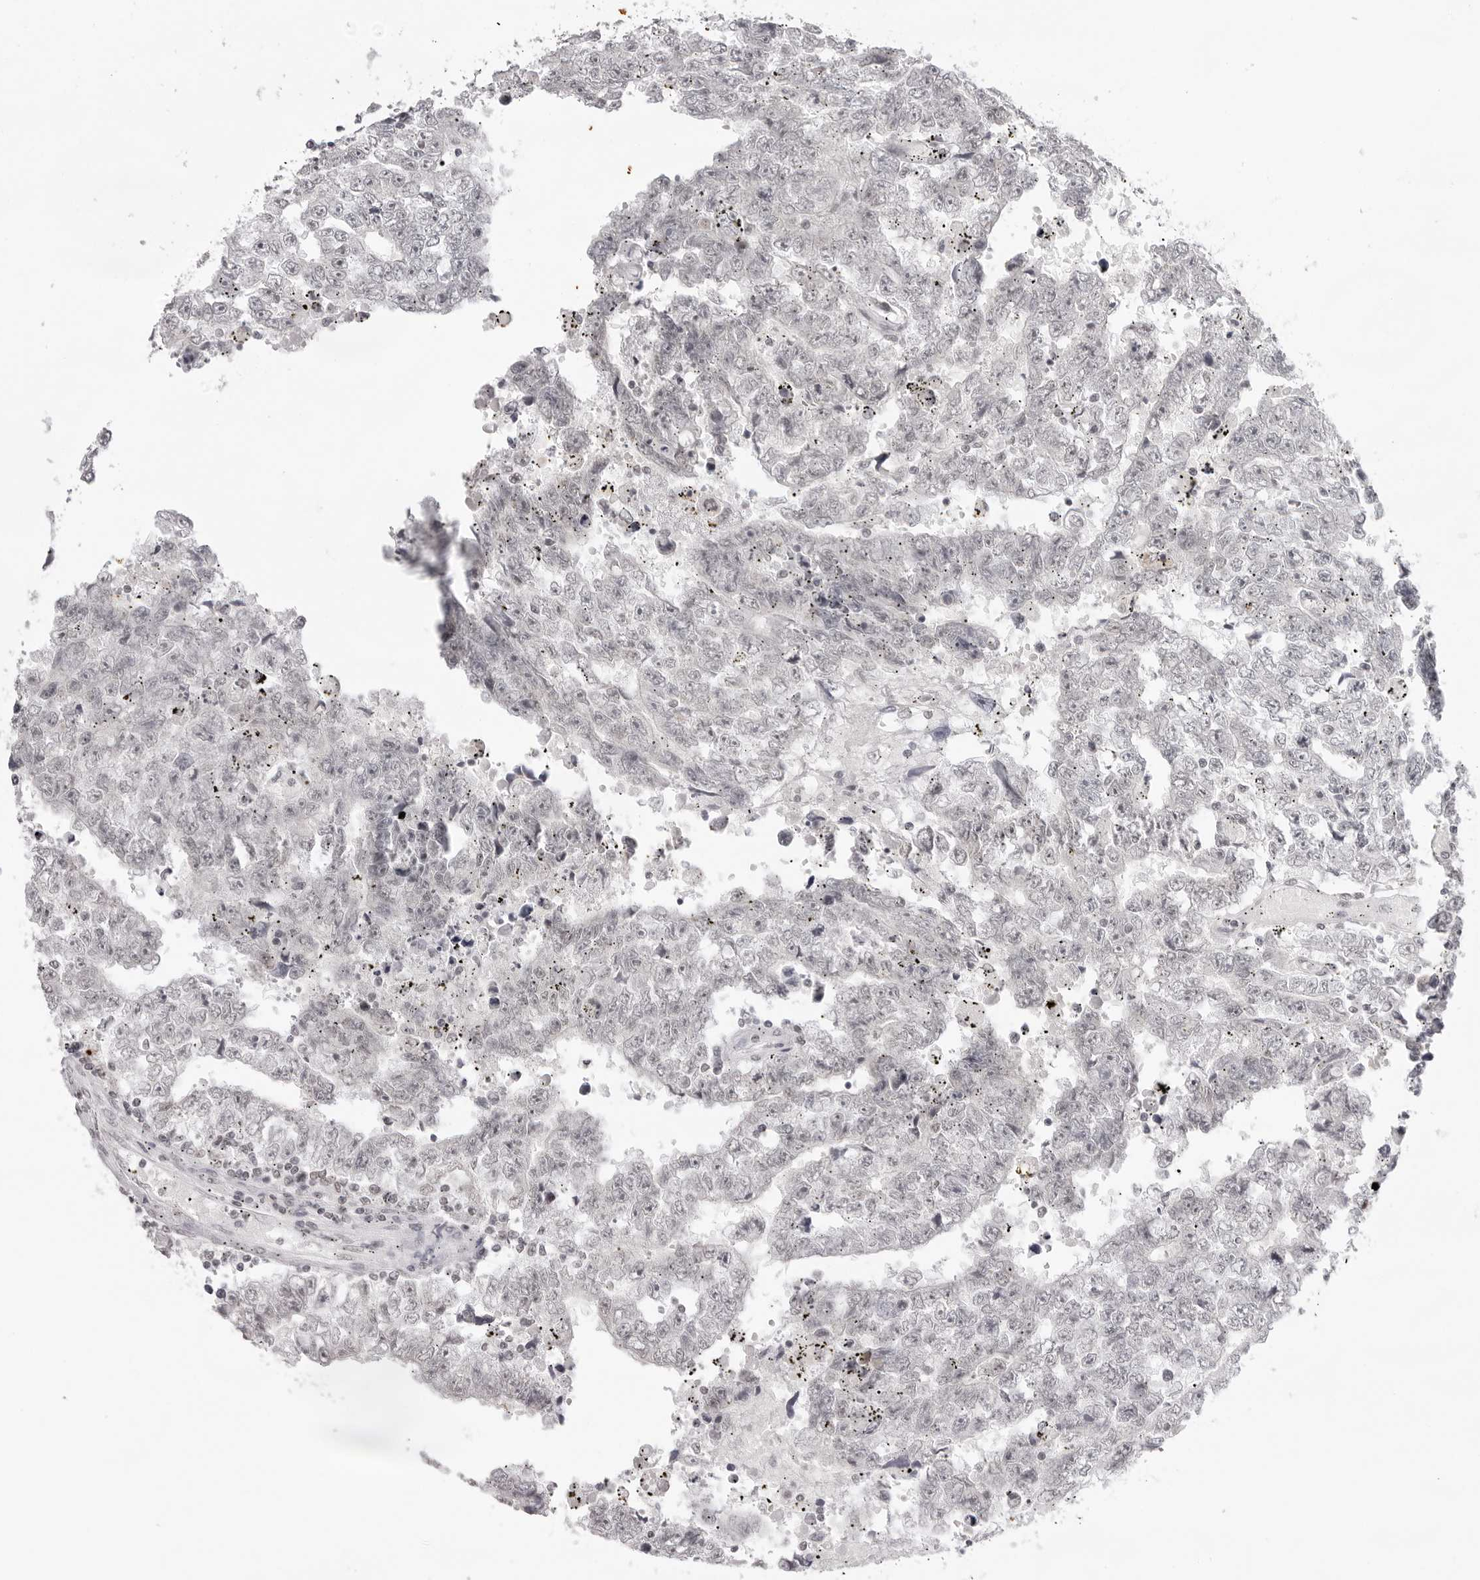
{"staining": {"intensity": "negative", "quantity": "none", "location": "none"}, "tissue": "testis cancer", "cell_type": "Tumor cells", "image_type": "cancer", "snomed": [{"axis": "morphology", "description": "Carcinoma, Embryonal, NOS"}, {"axis": "topography", "description": "Testis"}], "caption": "This image is of testis embryonal carcinoma stained with immunohistochemistry to label a protein in brown with the nuclei are counter-stained blue. There is no positivity in tumor cells.", "gene": "NTM", "patient": {"sex": "male", "age": 25}}